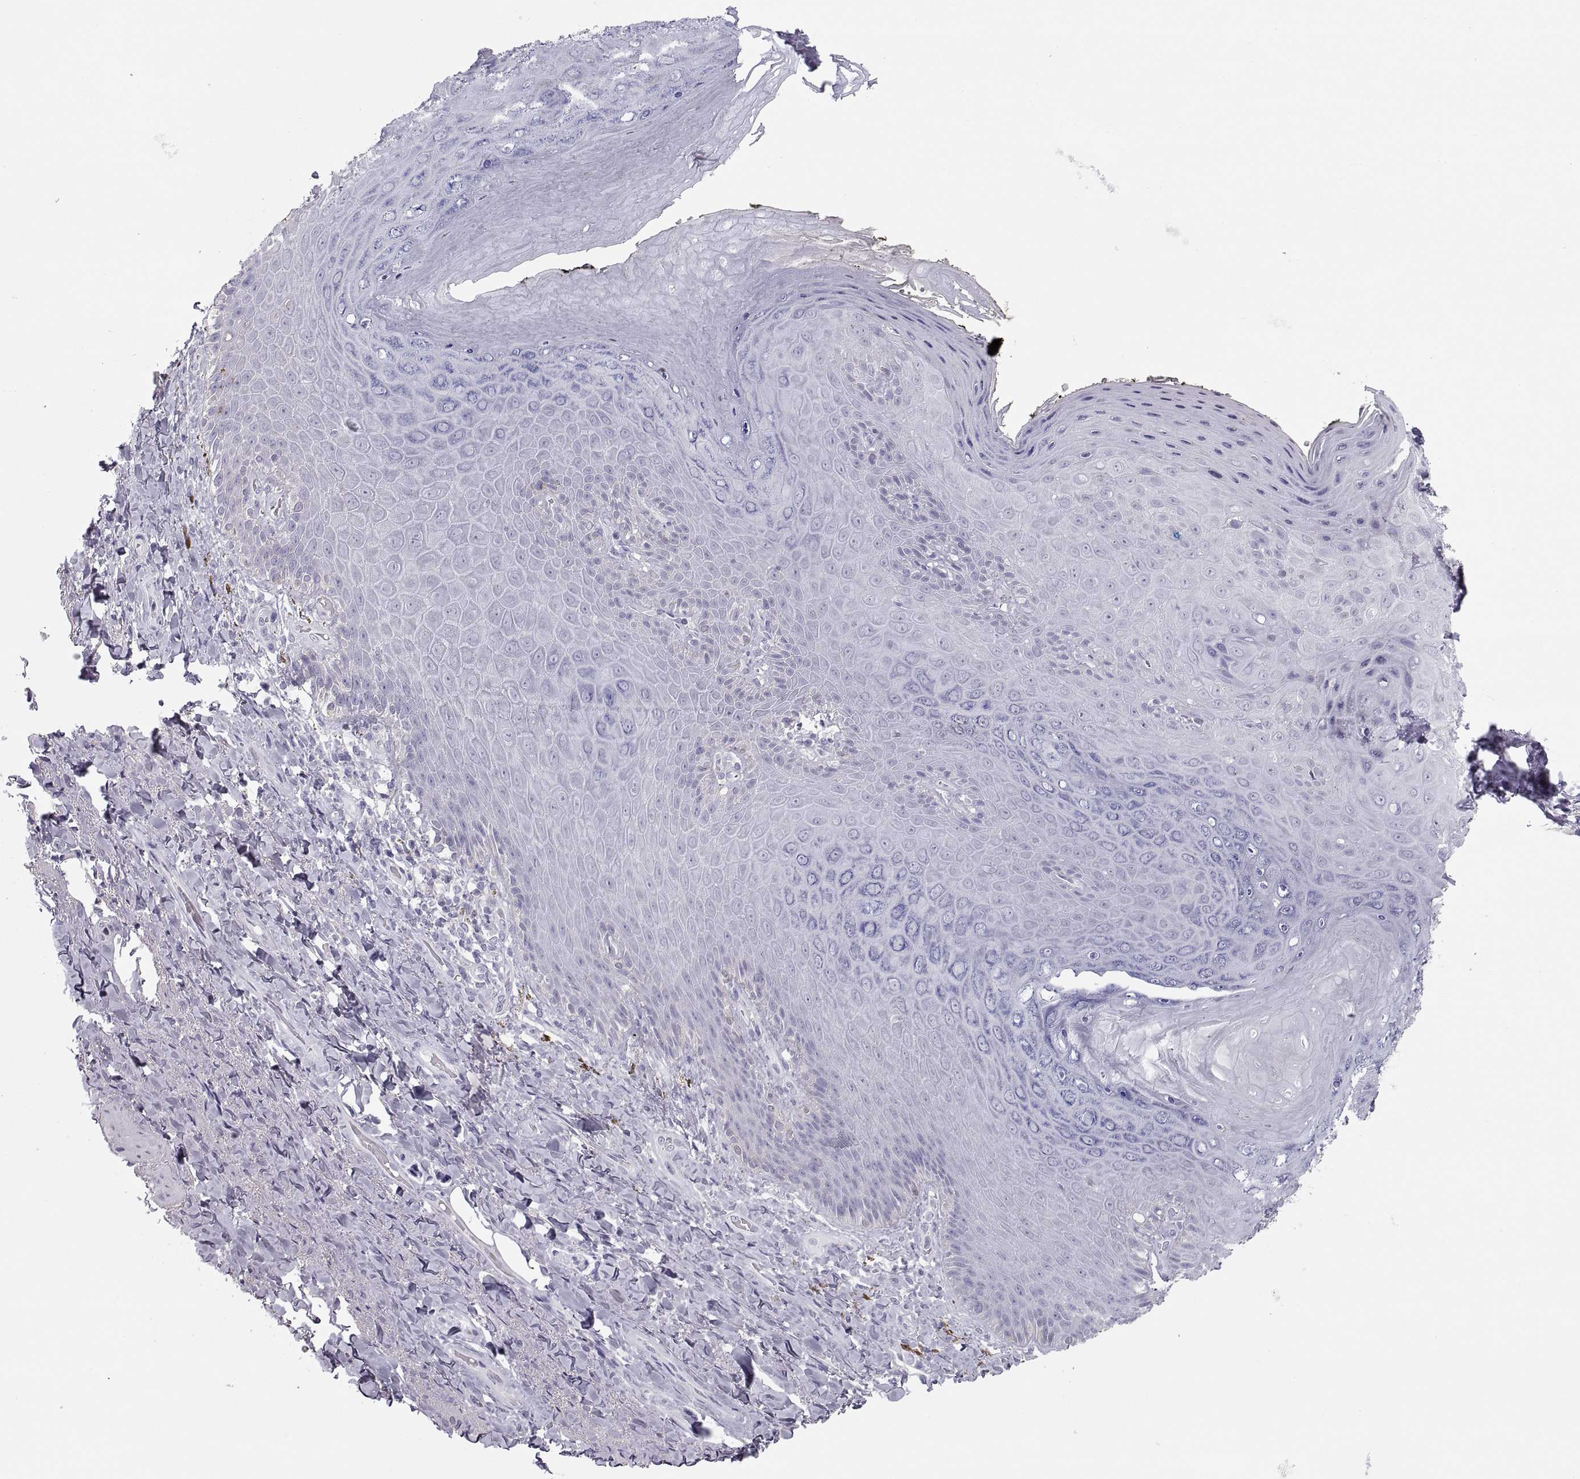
{"staining": {"intensity": "negative", "quantity": "none", "location": "none"}, "tissue": "adipose tissue", "cell_type": "Adipocytes", "image_type": "normal", "snomed": [{"axis": "morphology", "description": "Normal tissue, NOS"}, {"axis": "topography", "description": "Anal"}, {"axis": "topography", "description": "Peripheral nerve tissue"}], "caption": "A photomicrograph of adipose tissue stained for a protein displays no brown staining in adipocytes.", "gene": "MAGEB2", "patient": {"sex": "male", "age": 53}}